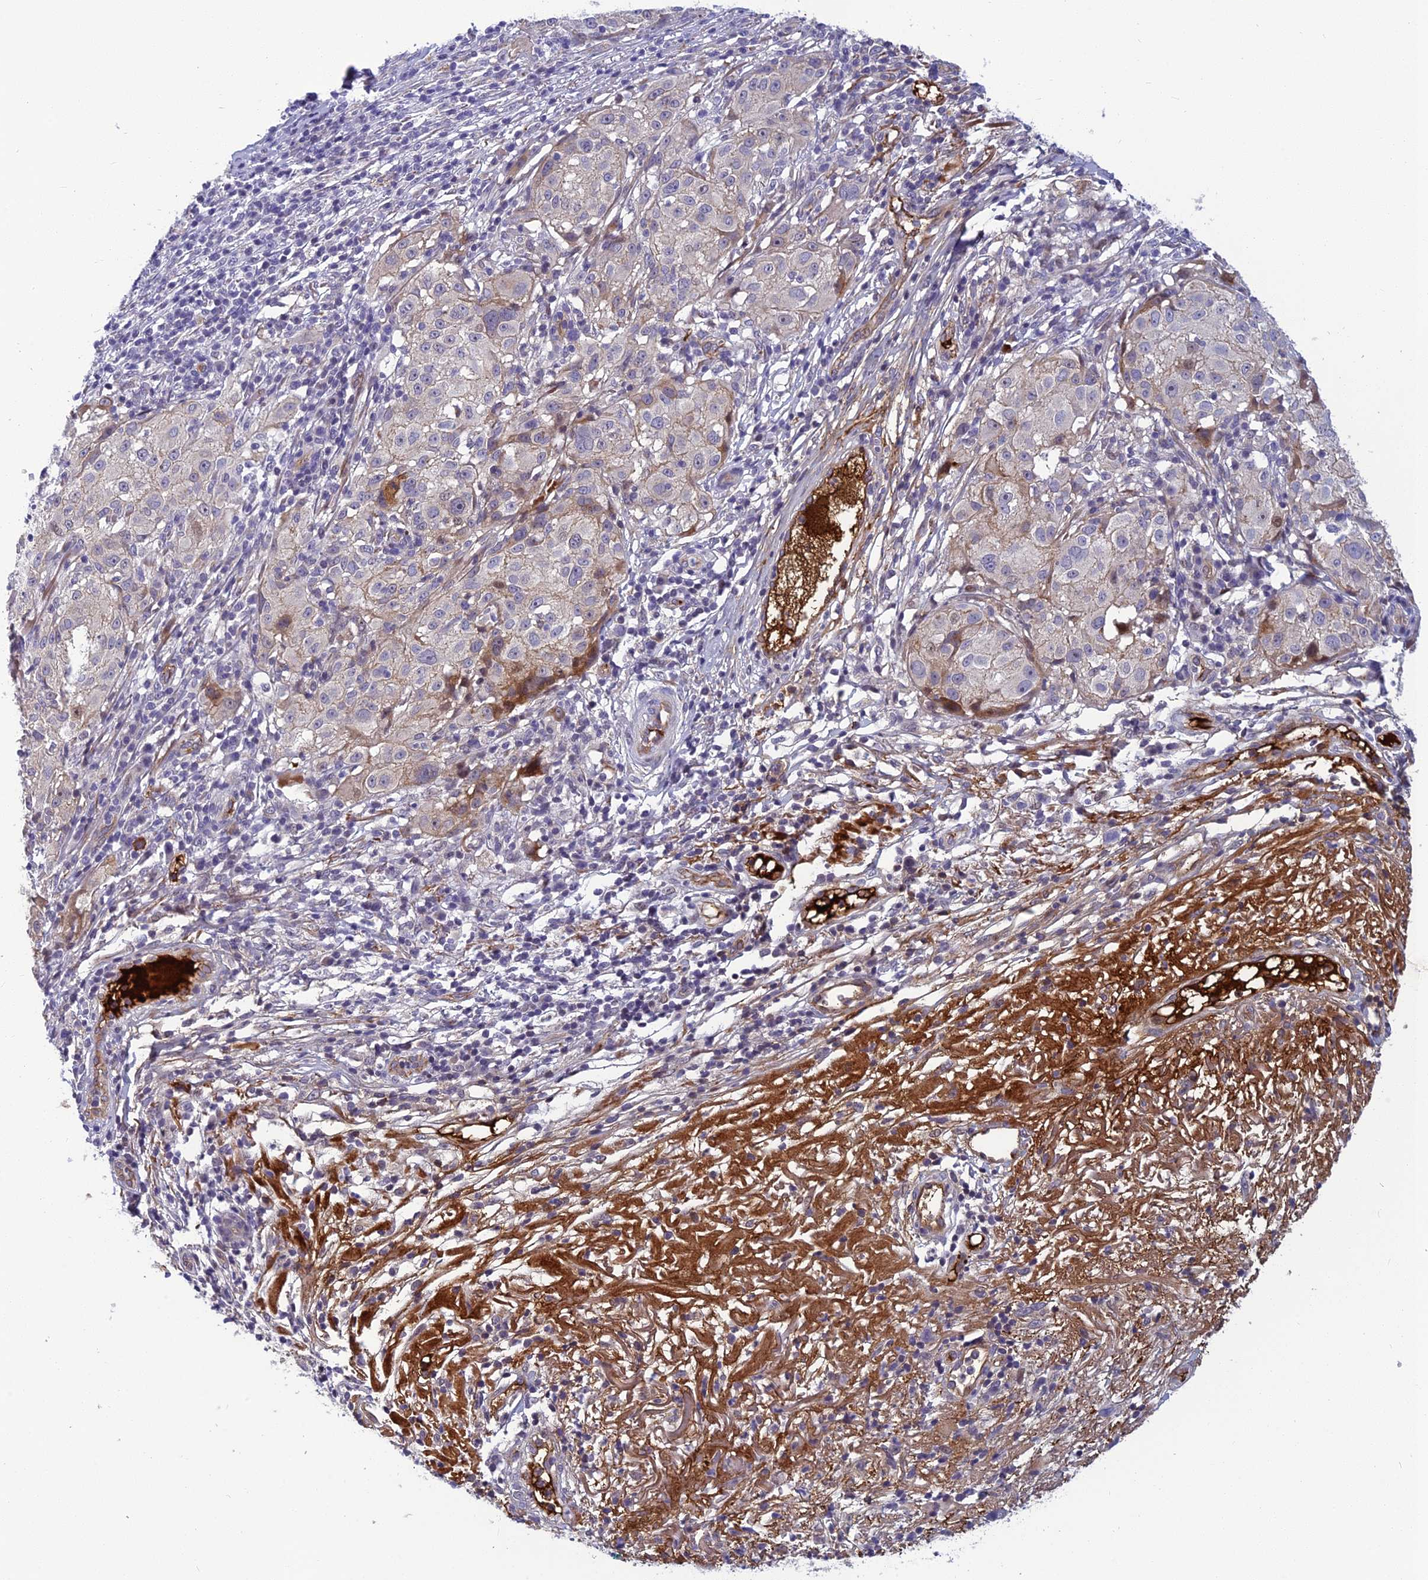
{"staining": {"intensity": "negative", "quantity": "none", "location": "none"}, "tissue": "melanoma", "cell_type": "Tumor cells", "image_type": "cancer", "snomed": [{"axis": "morphology", "description": "Necrosis, NOS"}, {"axis": "morphology", "description": "Malignant melanoma, NOS"}, {"axis": "topography", "description": "Skin"}], "caption": "An immunohistochemistry image of malignant melanoma is shown. There is no staining in tumor cells of malignant melanoma. (Stains: DAB IHC with hematoxylin counter stain, Microscopy: brightfield microscopy at high magnification).", "gene": "CLEC11A", "patient": {"sex": "female", "age": 87}}